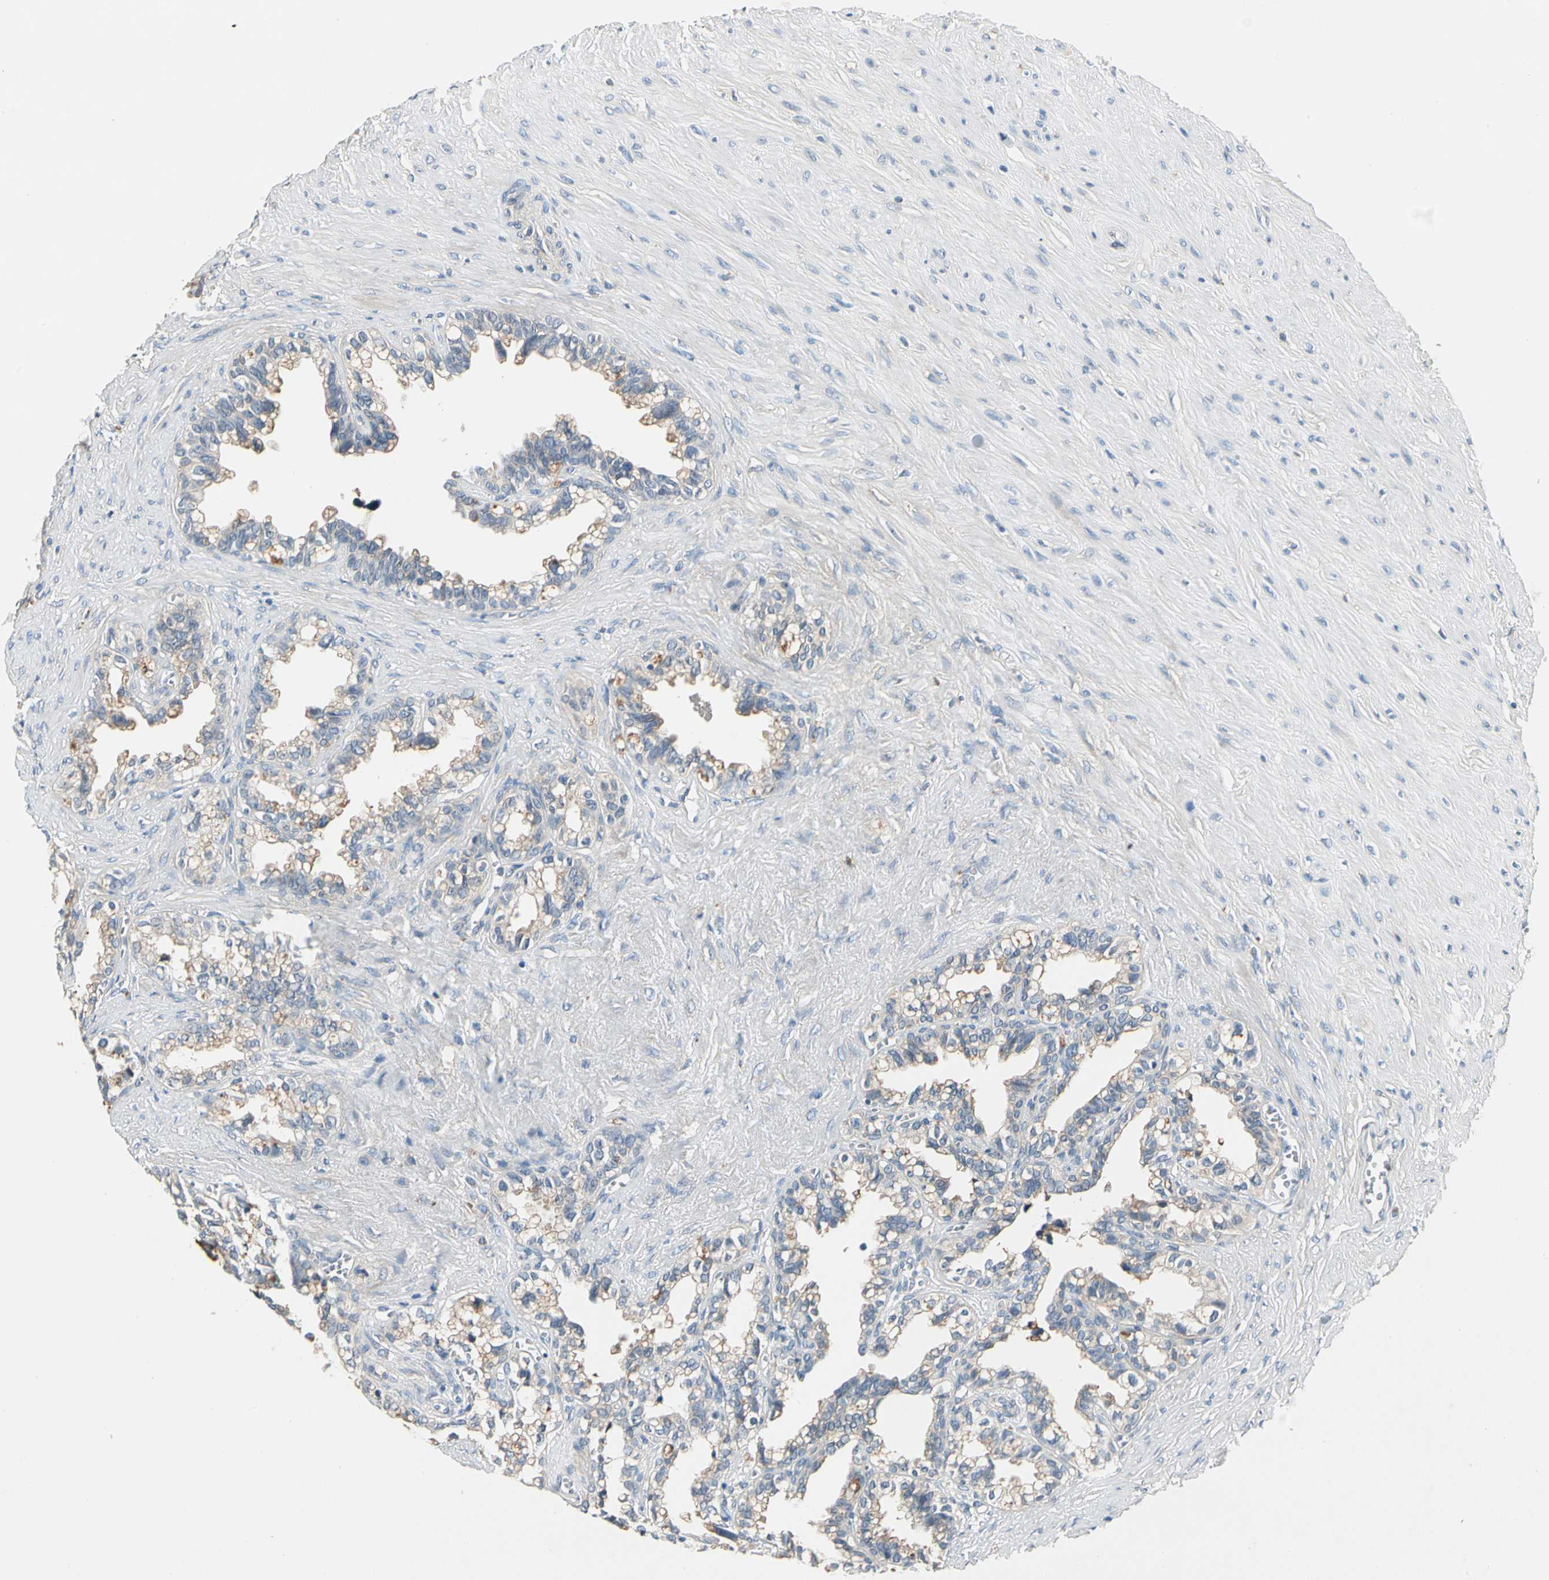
{"staining": {"intensity": "weak", "quantity": "25%-75%", "location": "cytoplasmic/membranous"}, "tissue": "seminal vesicle", "cell_type": "Glandular cells", "image_type": "normal", "snomed": [{"axis": "morphology", "description": "Normal tissue, NOS"}, {"axis": "topography", "description": "Seminal veicle"}], "caption": "Brown immunohistochemical staining in unremarkable seminal vesicle demonstrates weak cytoplasmic/membranous staining in approximately 25%-75% of glandular cells.", "gene": "ROCK2", "patient": {"sex": "male", "age": 60}}